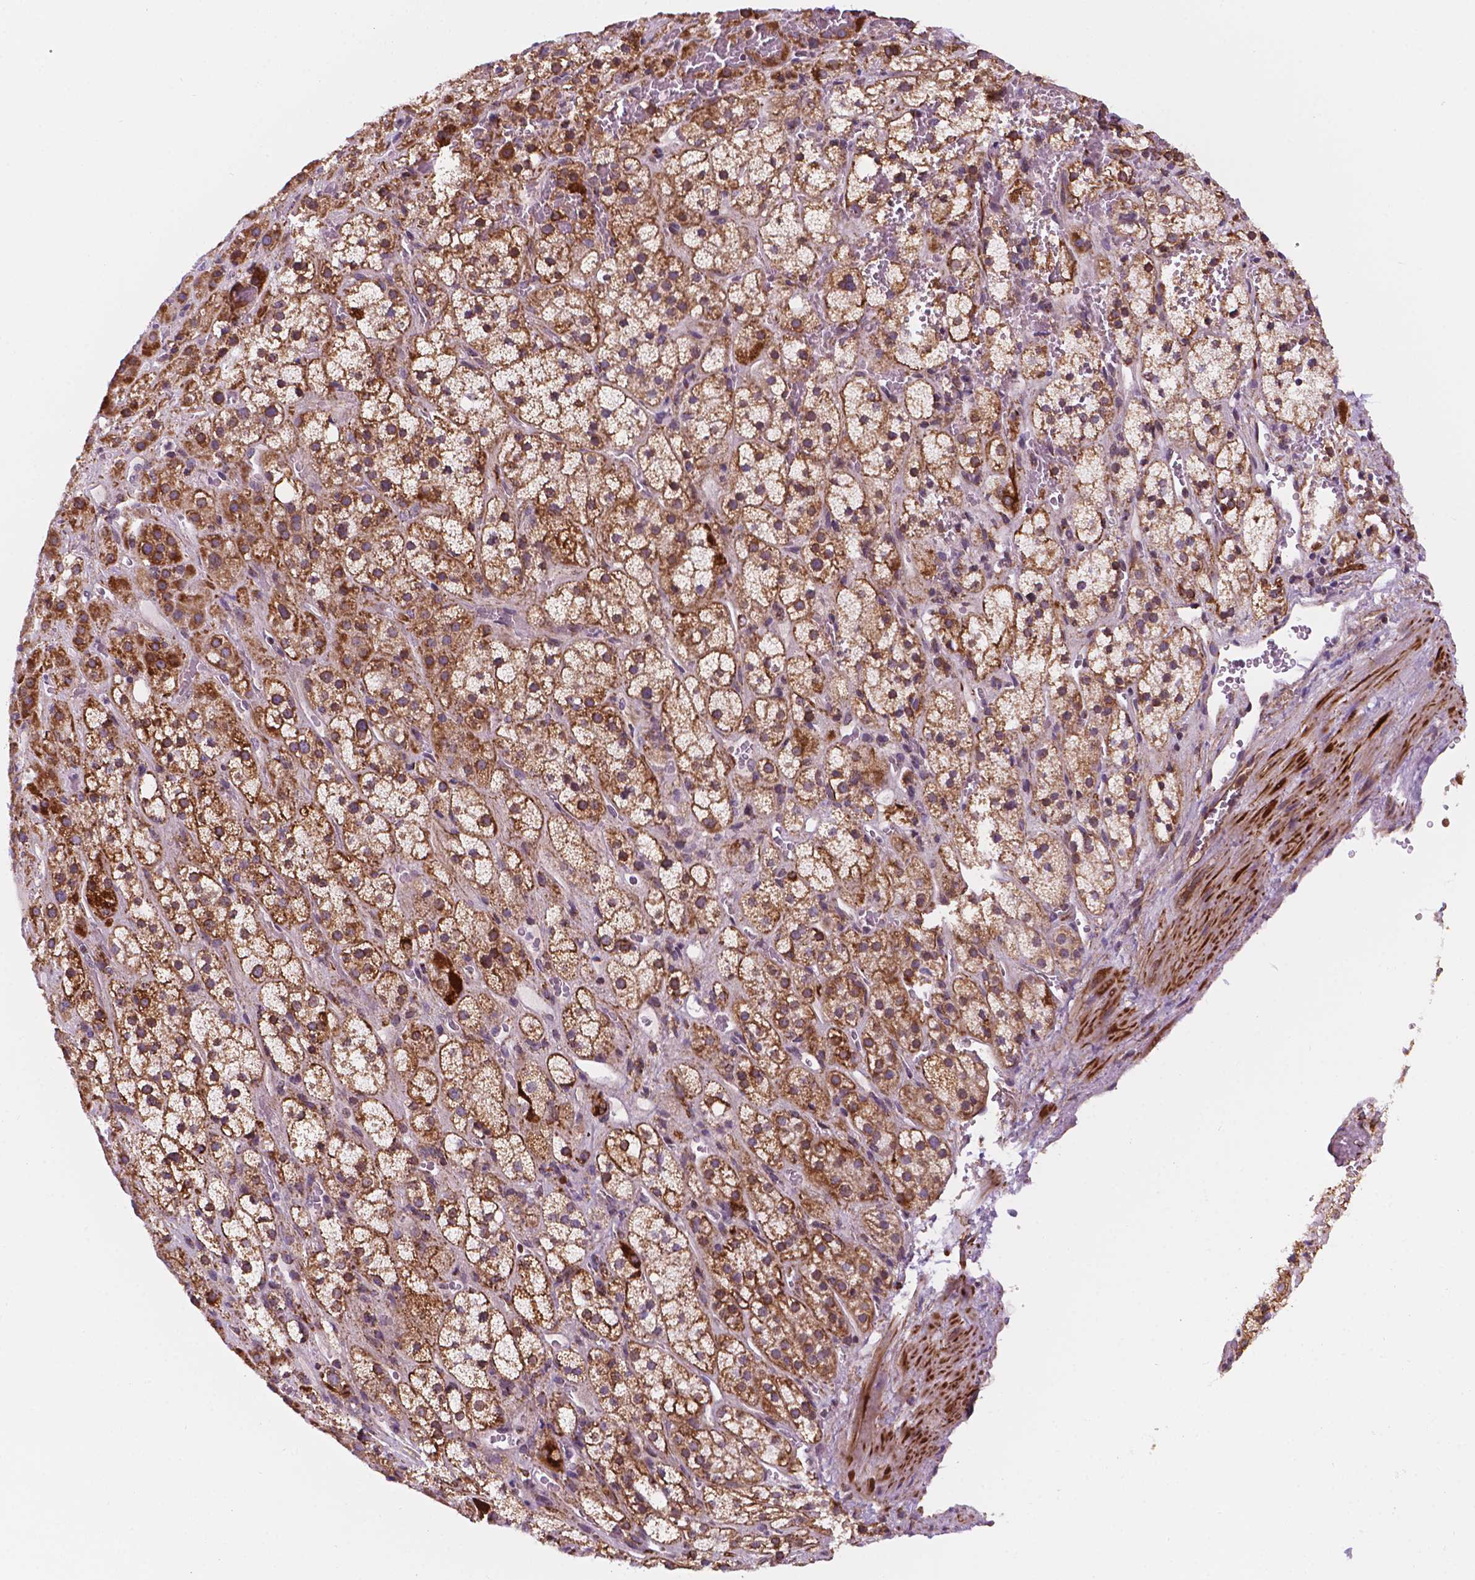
{"staining": {"intensity": "moderate", "quantity": ">75%", "location": "cytoplasmic/membranous"}, "tissue": "adrenal gland", "cell_type": "Glandular cells", "image_type": "normal", "snomed": [{"axis": "morphology", "description": "Normal tissue, NOS"}, {"axis": "topography", "description": "Adrenal gland"}], "caption": "High-power microscopy captured an immunohistochemistry (IHC) photomicrograph of normal adrenal gland, revealing moderate cytoplasmic/membranous positivity in approximately >75% of glandular cells.", "gene": "GEMIN4", "patient": {"sex": "male", "age": 57}}